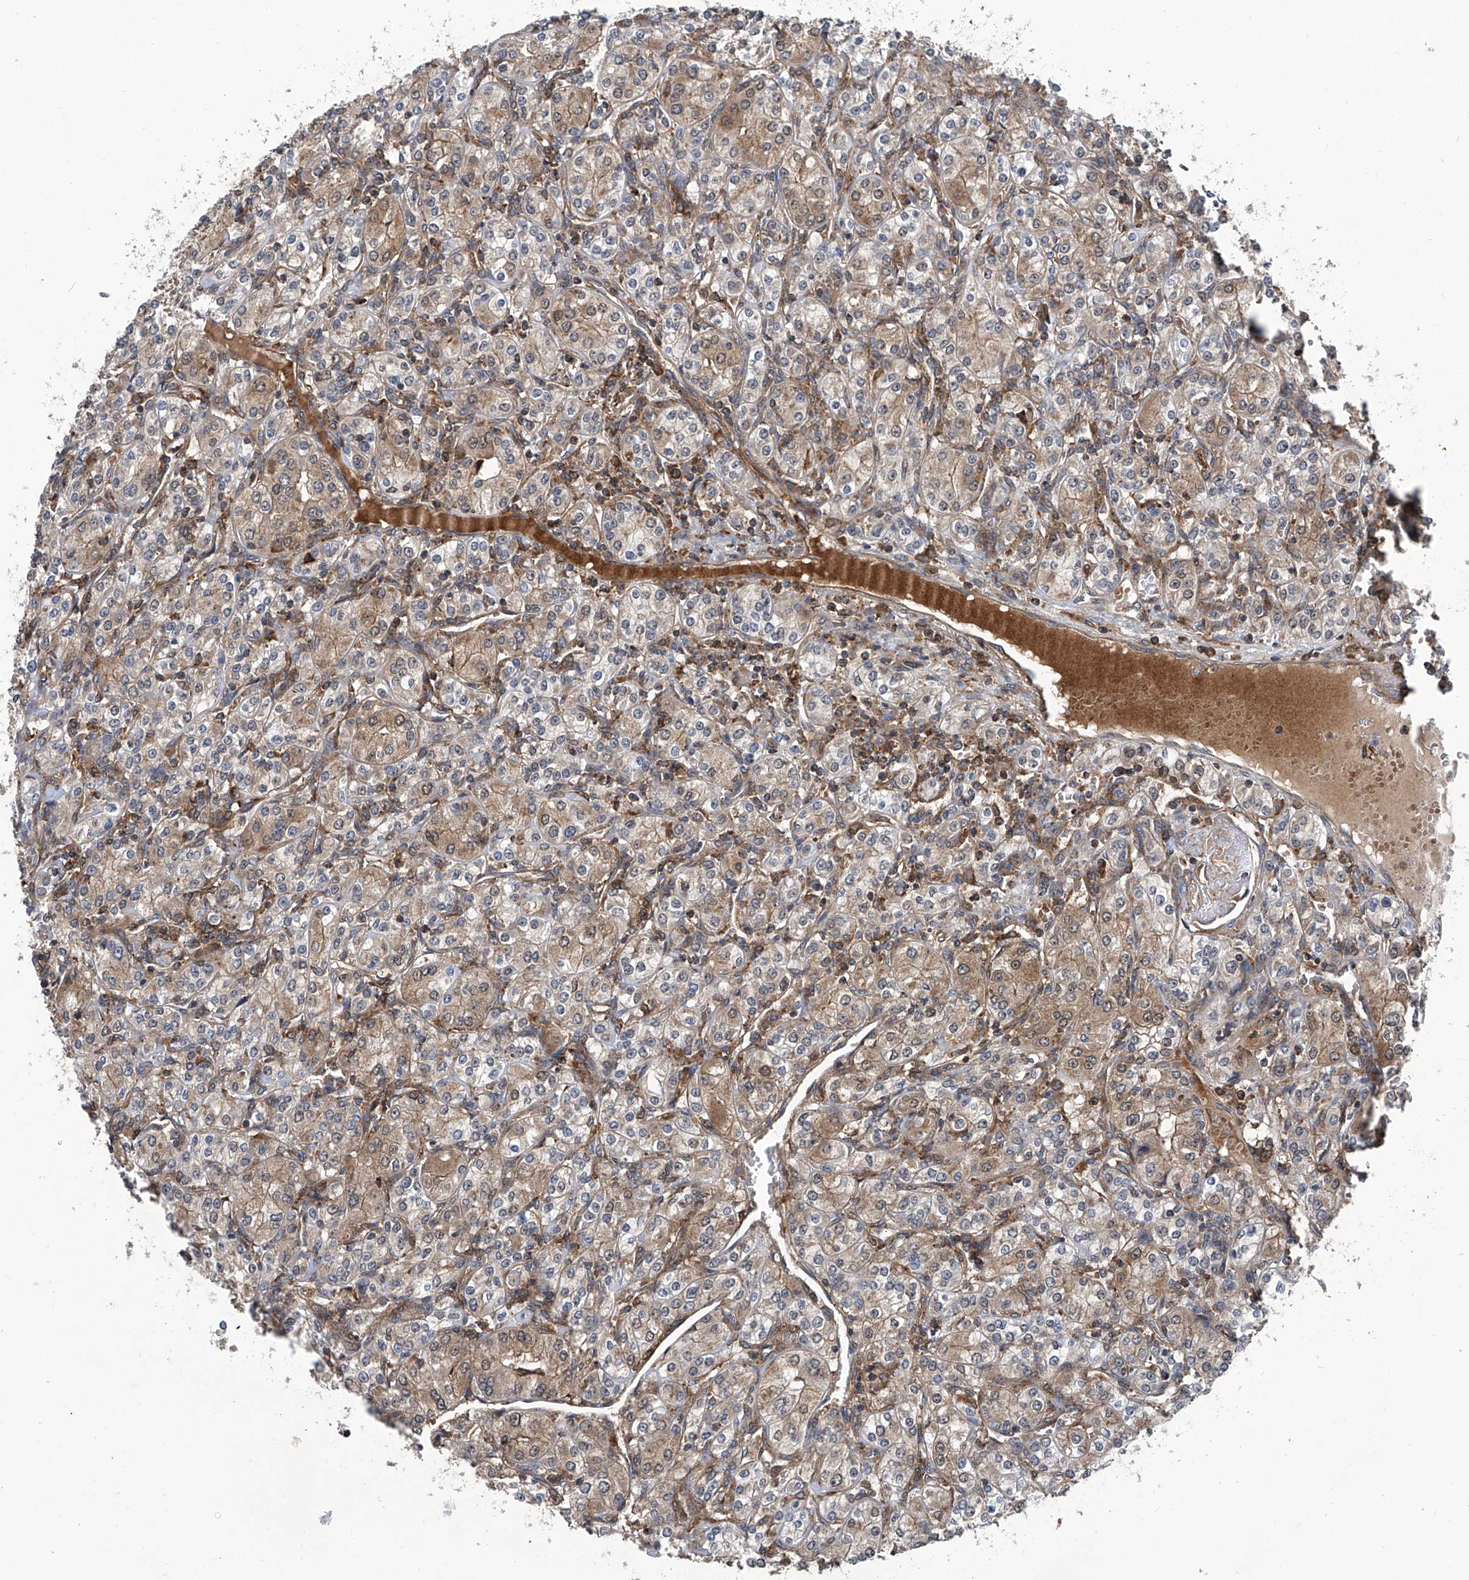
{"staining": {"intensity": "weak", "quantity": ">75%", "location": "cytoplasmic/membranous"}, "tissue": "renal cancer", "cell_type": "Tumor cells", "image_type": "cancer", "snomed": [{"axis": "morphology", "description": "Adenocarcinoma, NOS"}, {"axis": "topography", "description": "Kidney"}], "caption": "A high-resolution micrograph shows IHC staining of renal adenocarcinoma, which shows weak cytoplasmic/membranous expression in about >75% of tumor cells.", "gene": "SMAP1", "patient": {"sex": "male", "age": 77}}